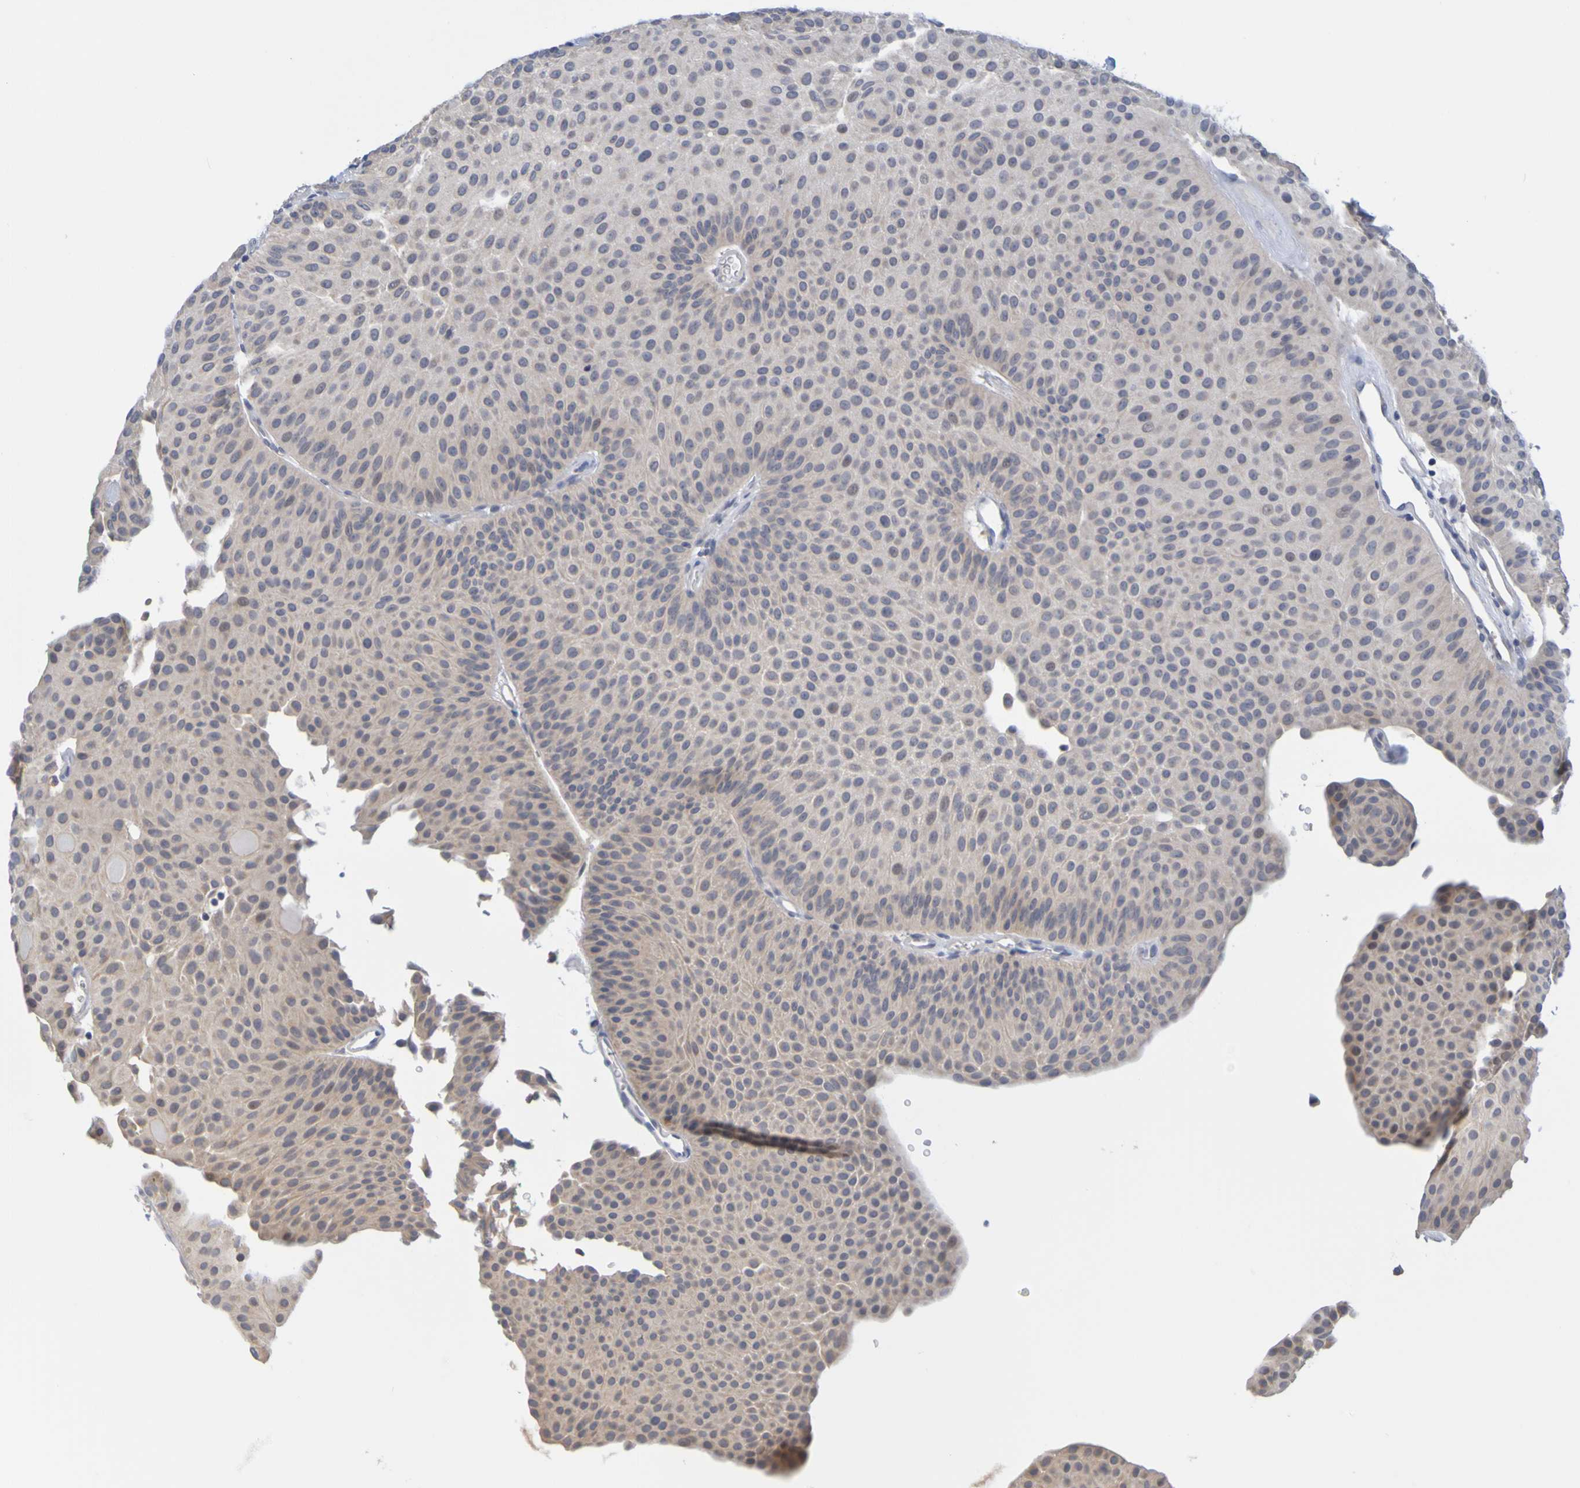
{"staining": {"intensity": "negative", "quantity": "none", "location": "none"}, "tissue": "urothelial cancer", "cell_type": "Tumor cells", "image_type": "cancer", "snomed": [{"axis": "morphology", "description": "Urothelial carcinoma, Low grade"}, {"axis": "topography", "description": "Urinary bladder"}], "caption": "Immunohistochemistry histopathology image of neoplastic tissue: human urothelial carcinoma (low-grade) stained with DAB demonstrates no significant protein positivity in tumor cells.", "gene": "ENDOU", "patient": {"sex": "female", "age": 60}}